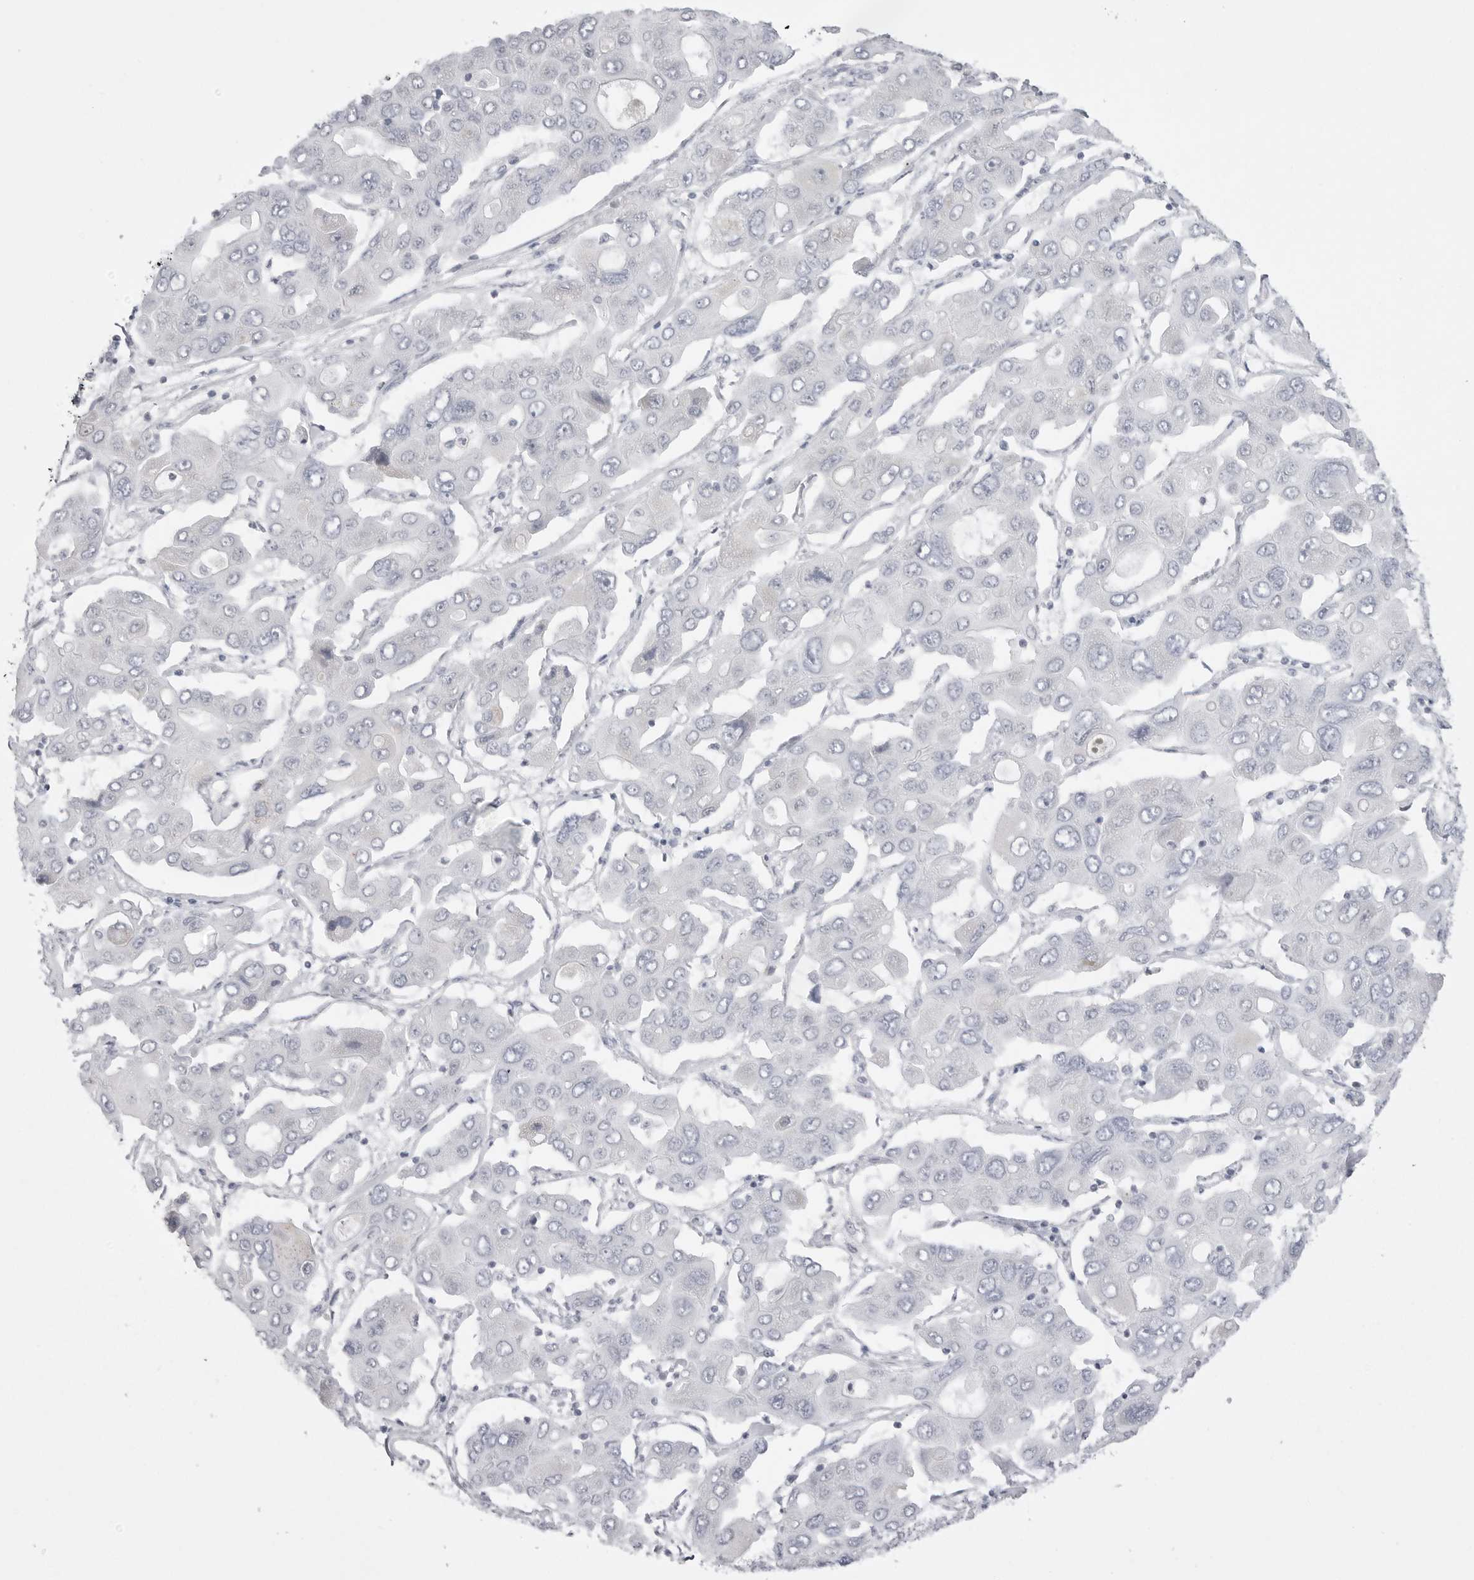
{"staining": {"intensity": "negative", "quantity": "none", "location": "none"}, "tissue": "liver cancer", "cell_type": "Tumor cells", "image_type": "cancer", "snomed": [{"axis": "morphology", "description": "Cholangiocarcinoma"}, {"axis": "topography", "description": "Liver"}], "caption": "A high-resolution histopathology image shows immunohistochemistry staining of cholangiocarcinoma (liver), which reveals no significant staining in tumor cells.", "gene": "TUFM", "patient": {"sex": "male", "age": 67}}